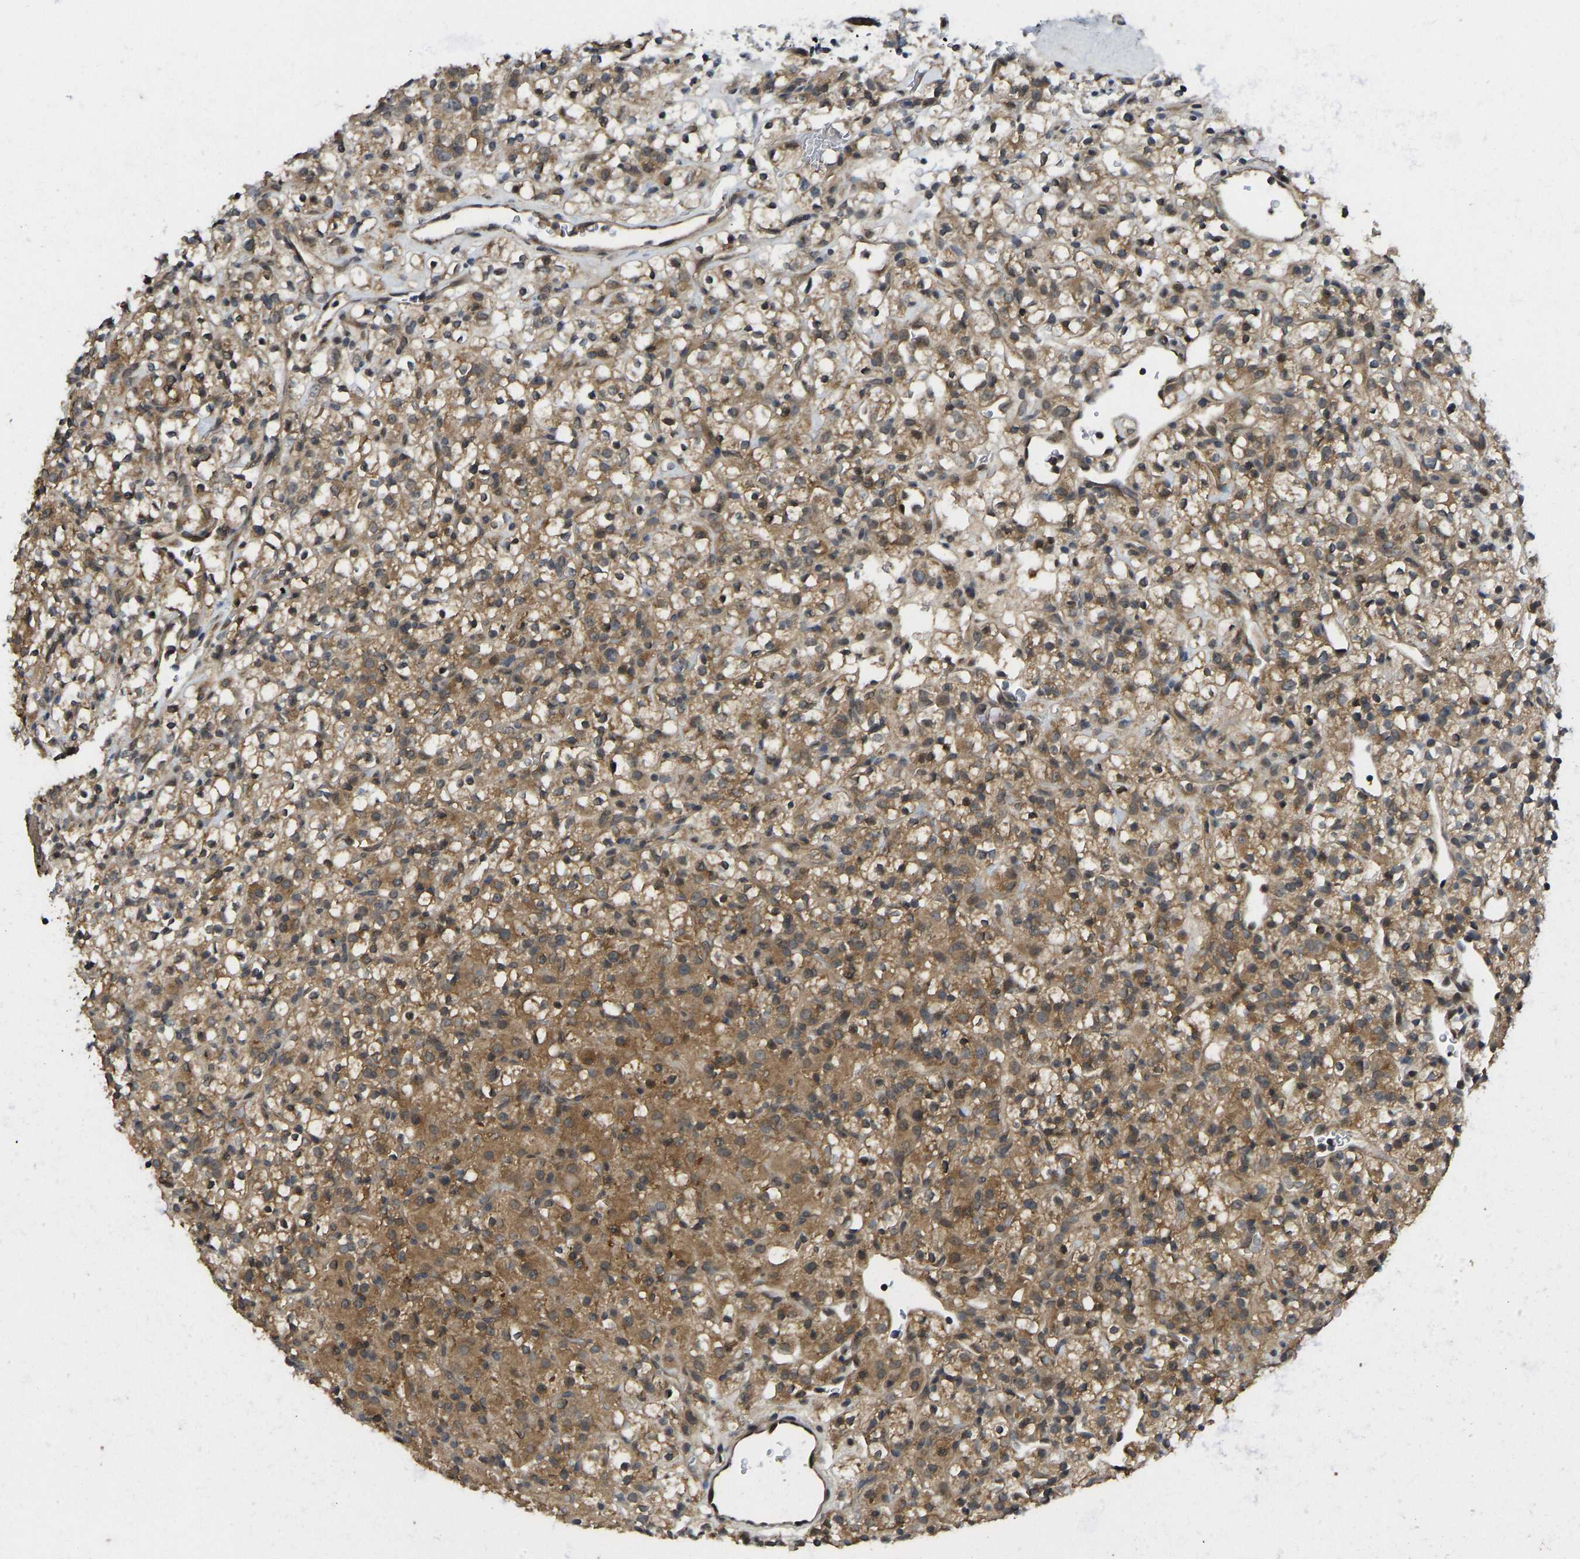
{"staining": {"intensity": "moderate", "quantity": ">75%", "location": "cytoplasmic/membranous"}, "tissue": "renal cancer", "cell_type": "Tumor cells", "image_type": "cancer", "snomed": [{"axis": "morphology", "description": "Normal tissue, NOS"}, {"axis": "morphology", "description": "Adenocarcinoma, NOS"}, {"axis": "topography", "description": "Kidney"}], "caption": "Brown immunohistochemical staining in renal cancer exhibits moderate cytoplasmic/membranous positivity in about >75% of tumor cells.", "gene": "NDRG3", "patient": {"sex": "female", "age": 72}}